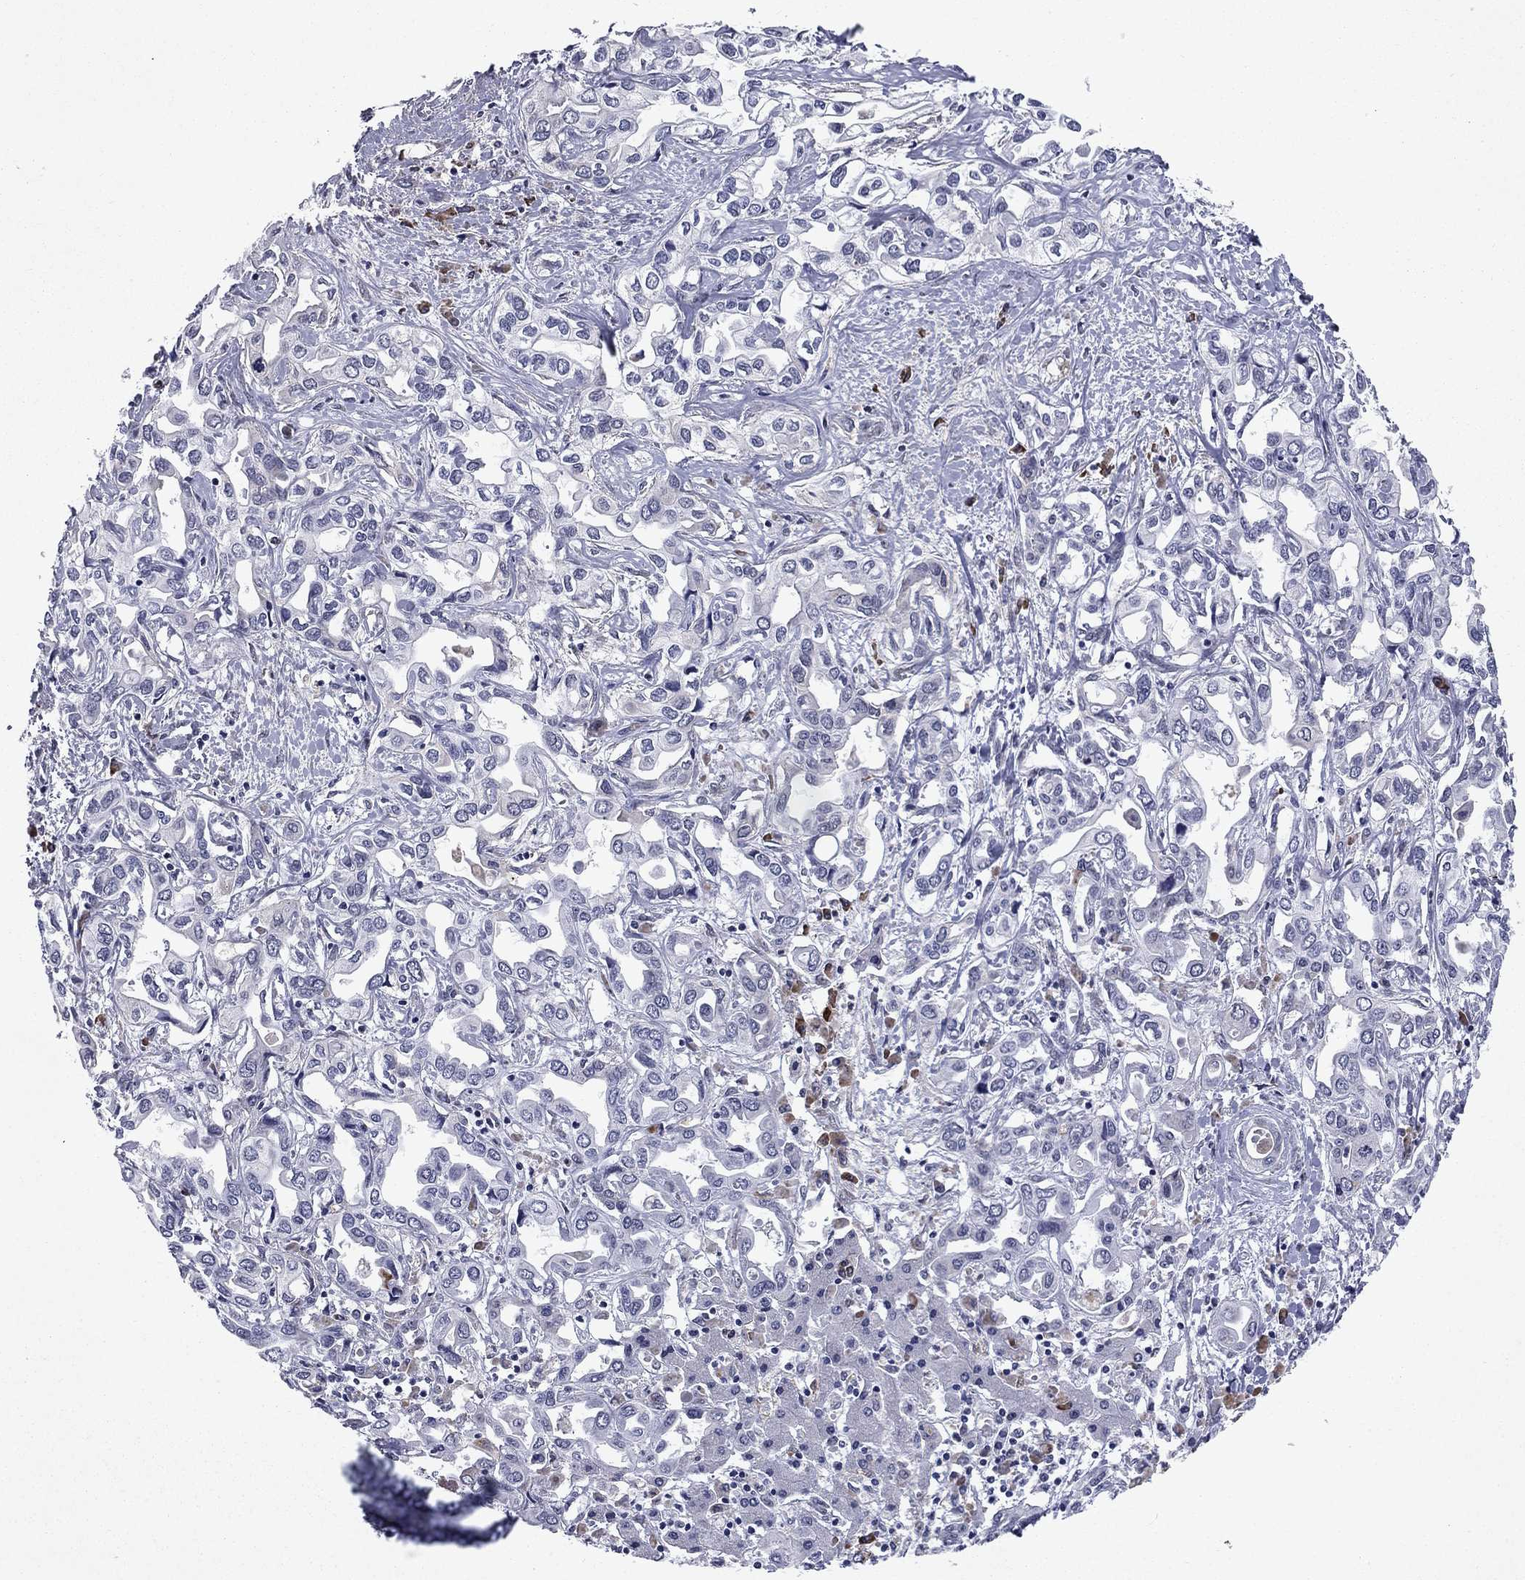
{"staining": {"intensity": "negative", "quantity": "none", "location": "none"}, "tissue": "liver cancer", "cell_type": "Tumor cells", "image_type": "cancer", "snomed": [{"axis": "morphology", "description": "Cholangiocarcinoma"}, {"axis": "topography", "description": "Liver"}], "caption": "The IHC image has no significant staining in tumor cells of liver cholangiocarcinoma tissue. (Stains: DAB immunohistochemistry with hematoxylin counter stain, Microscopy: brightfield microscopy at high magnification).", "gene": "ECM1", "patient": {"sex": "female", "age": 64}}